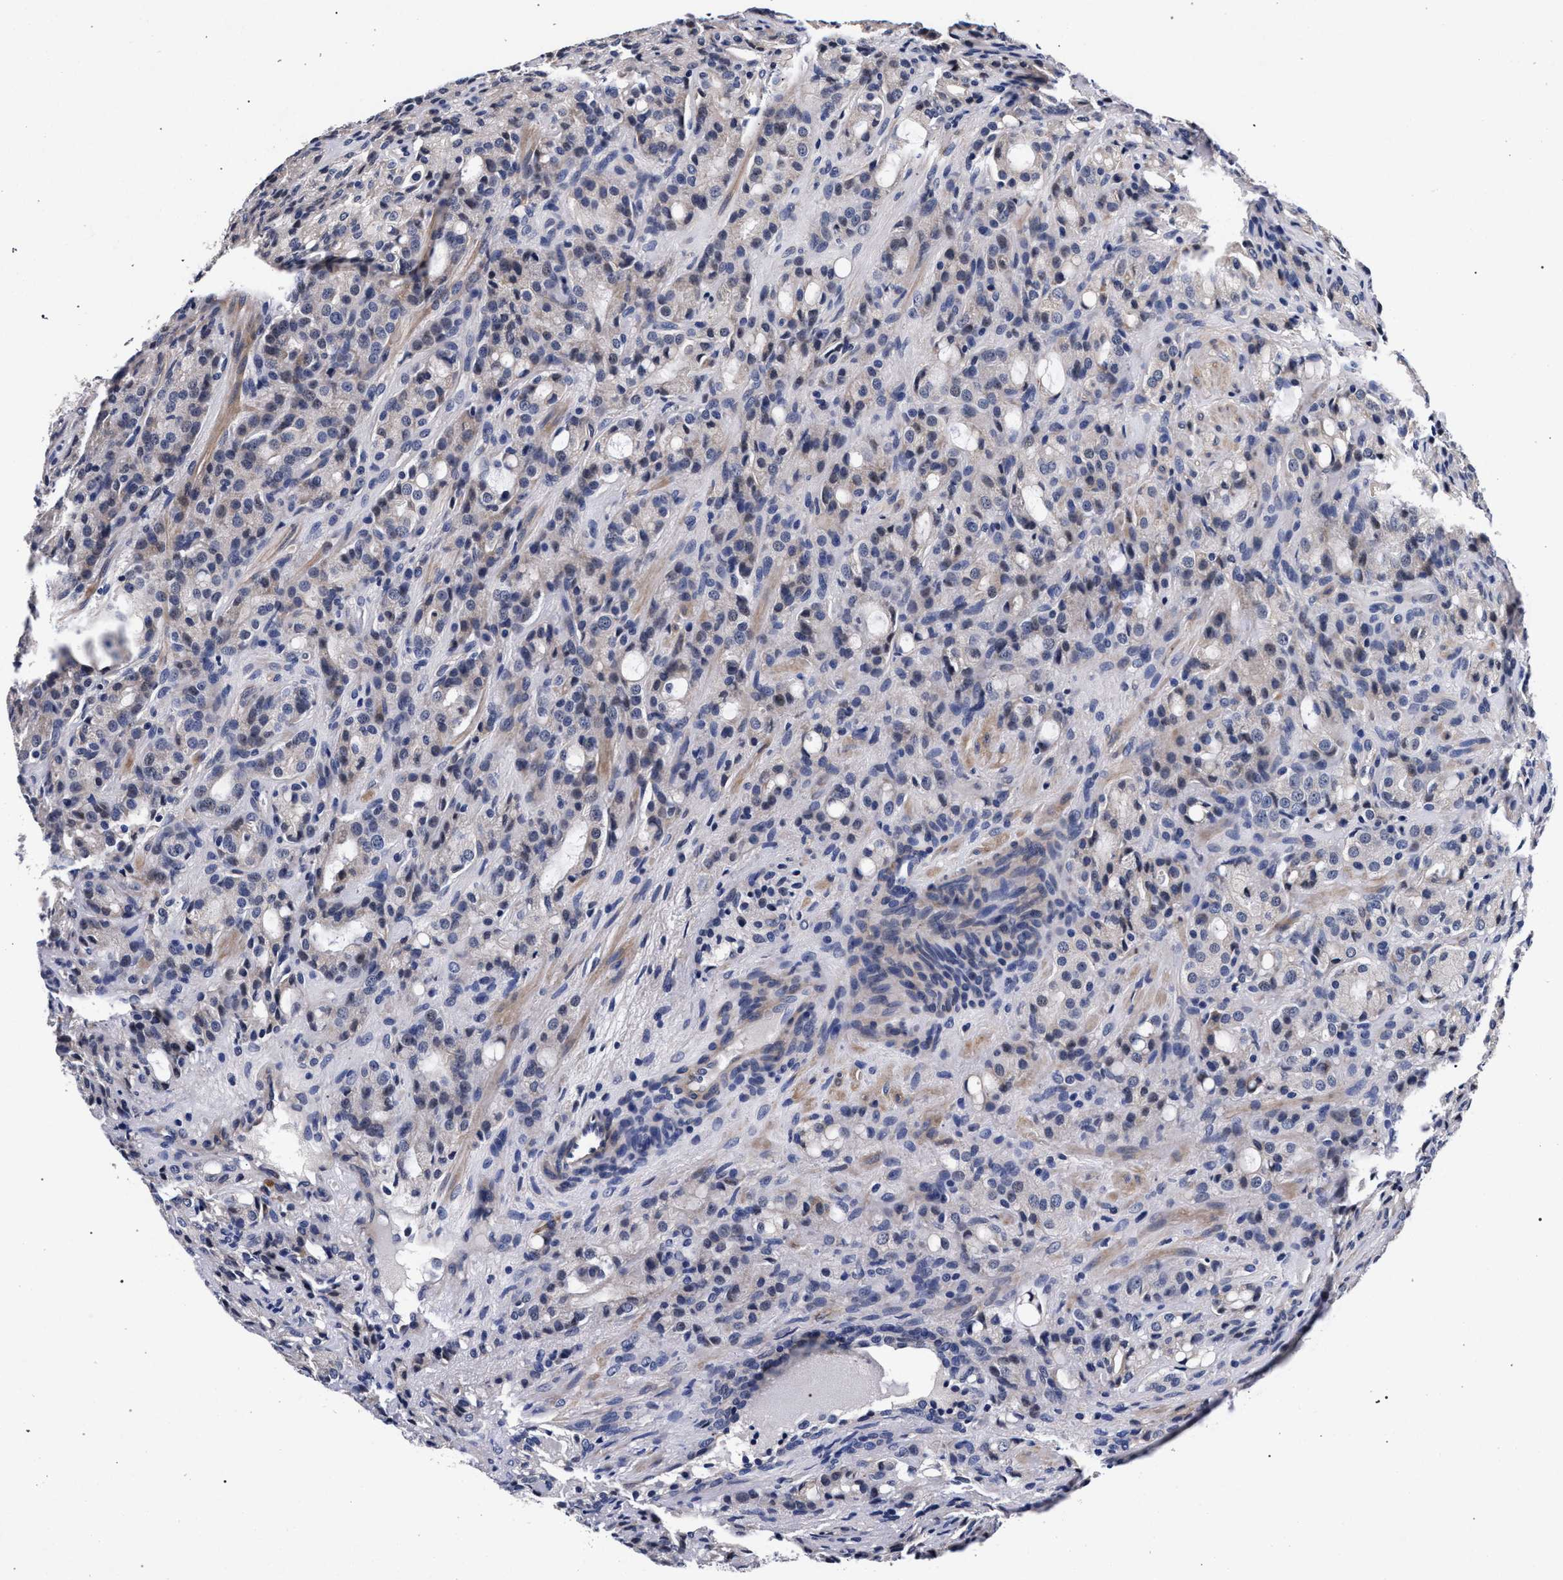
{"staining": {"intensity": "negative", "quantity": "none", "location": "none"}, "tissue": "prostate cancer", "cell_type": "Tumor cells", "image_type": "cancer", "snomed": [{"axis": "morphology", "description": "Adenocarcinoma, High grade"}, {"axis": "topography", "description": "Prostate"}], "caption": "An image of human adenocarcinoma (high-grade) (prostate) is negative for staining in tumor cells. Brightfield microscopy of immunohistochemistry (IHC) stained with DAB (3,3'-diaminobenzidine) (brown) and hematoxylin (blue), captured at high magnification.", "gene": "CFAP95", "patient": {"sex": "male", "age": 72}}